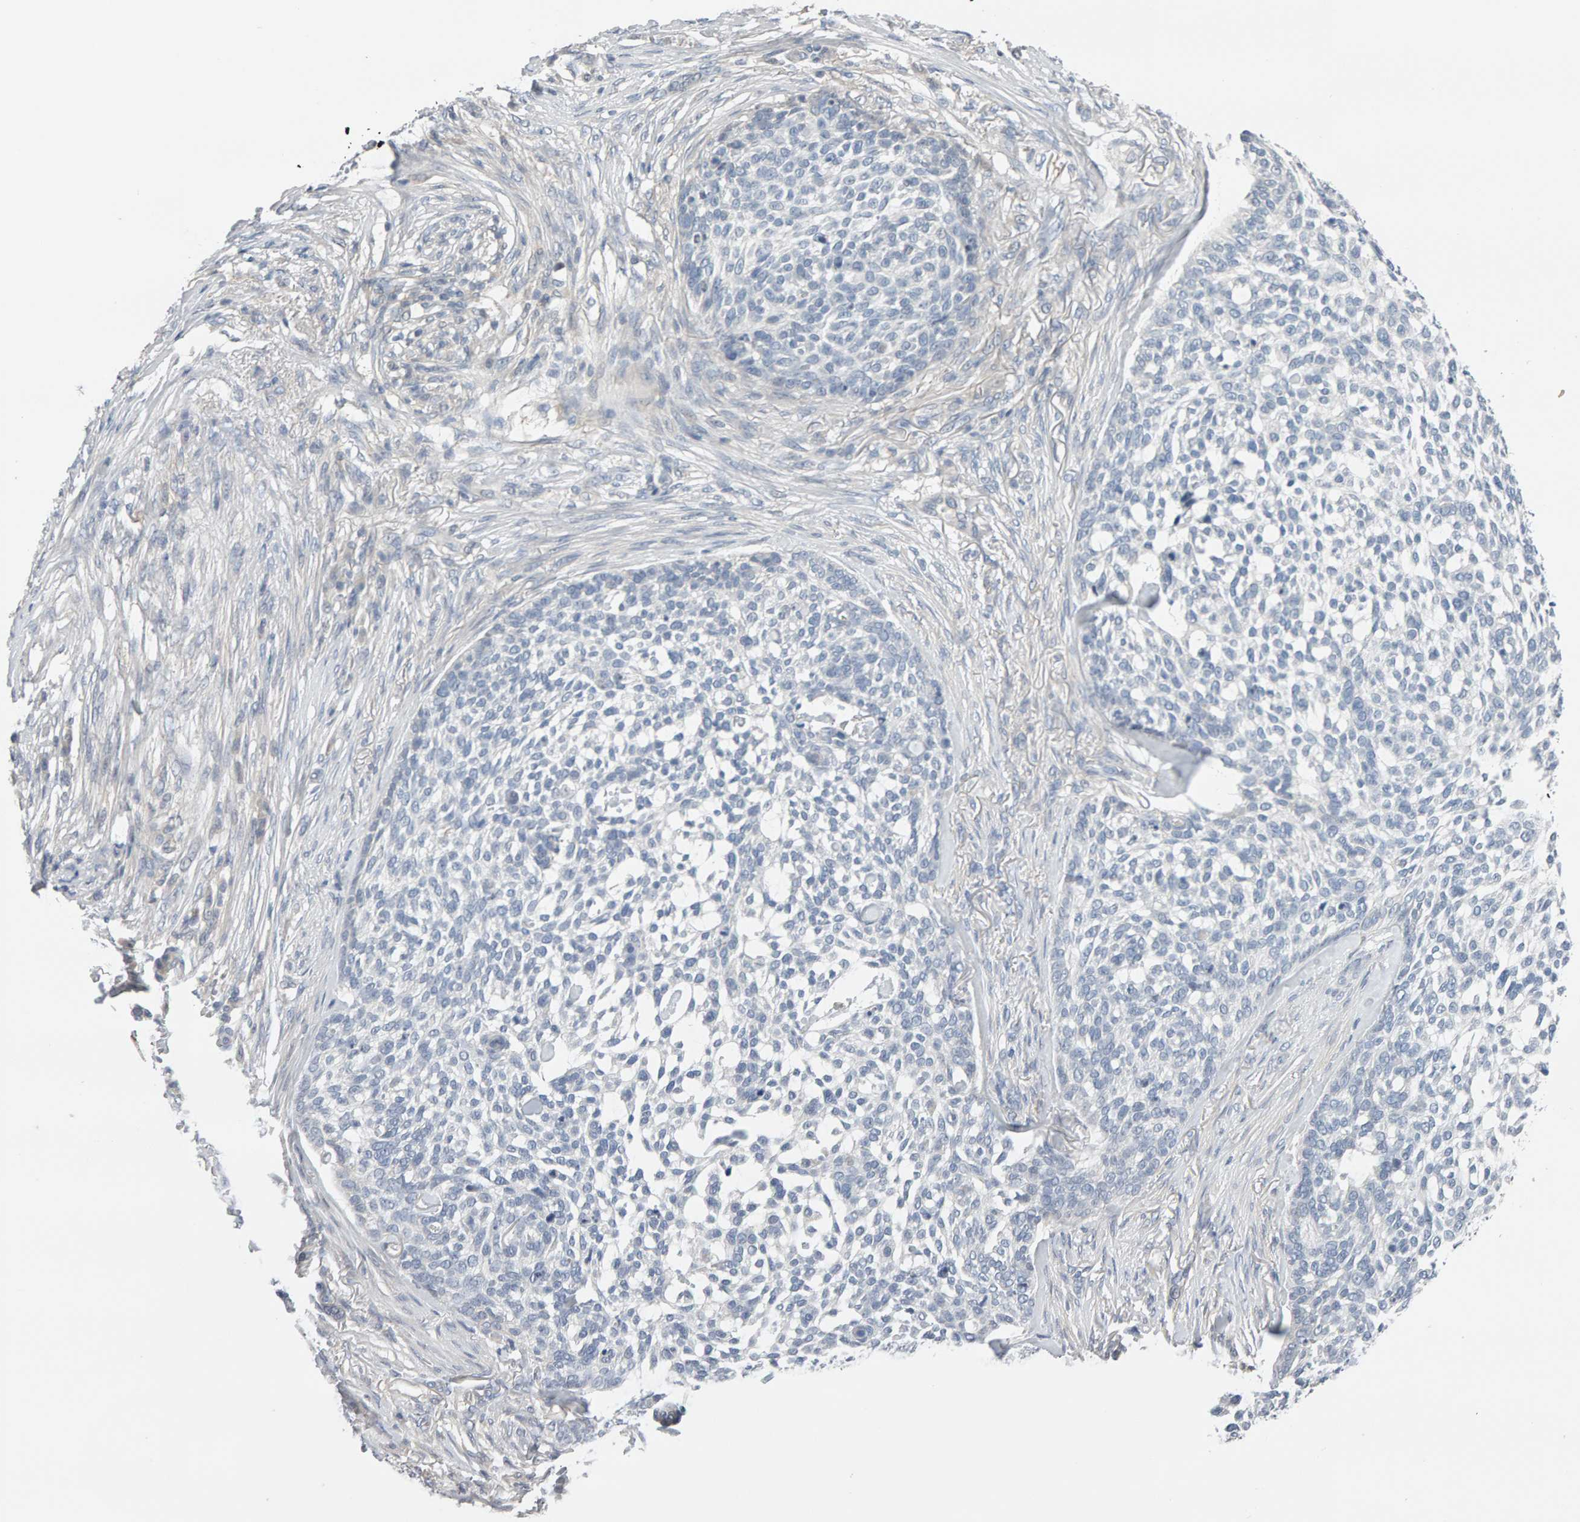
{"staining": {"intensity": "negative", "quantity": "none", "location": "none"}, "tissue": "skin cancer", "cell_type": "Tumor cells", "image_type": "cancer", "snomed": [{"axis": "morphology", "description": "Basal cell carcinoma"}, {"axis": "topography", "description": "Skin"}], "caption": "Skin cancer was stained to show a protein in brown. There is no significant expression in tumor cells. (Brightfield microscopy of DAB (3,3'-diaminobenzidine) immunohistochemistry (IHC) at high magnification).", "gene": "GFUS", "patient": {"sex": "female", "age": 64}}